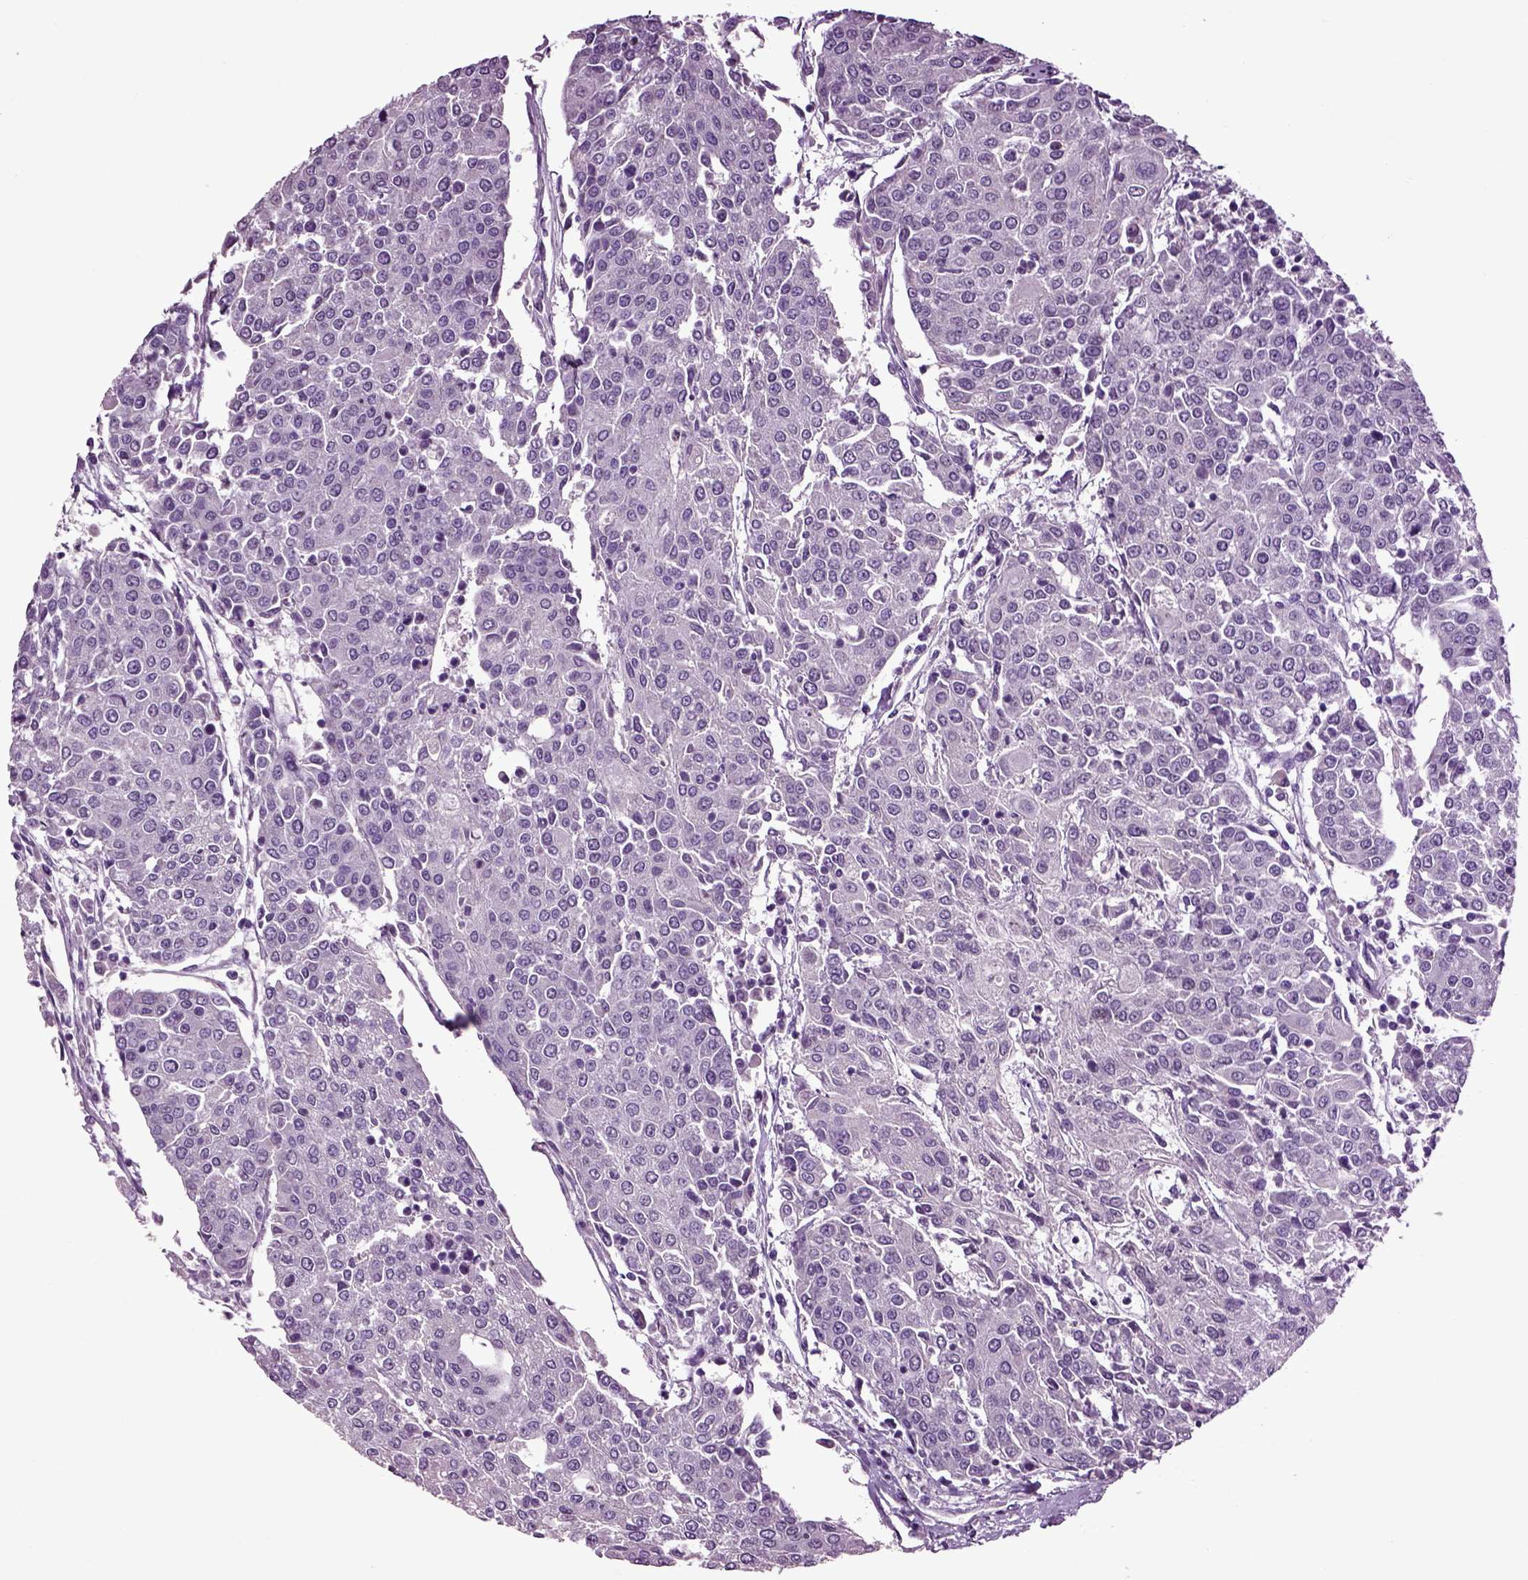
{"staining": {"intensity": "negative", "quantity": "none", "location": "none"}, "tissue": "urothelial cancer", "cell_type": "Tumor cells", "image_type": "cancer", "snomed": [{"axis": "morphology", "description": "Urothelial carcinoma, High grade"}, {"axis": "topography", "description": "Urinary bladder"}], "caption": "Immunohistochemistry (IHC) image of urothelial carcinoma (high-grade) stained for a protein (brown), which shows no positivity in tumor cells.", "gene": "CRHR1", "patient": {"sex": "female", "age": 85}}